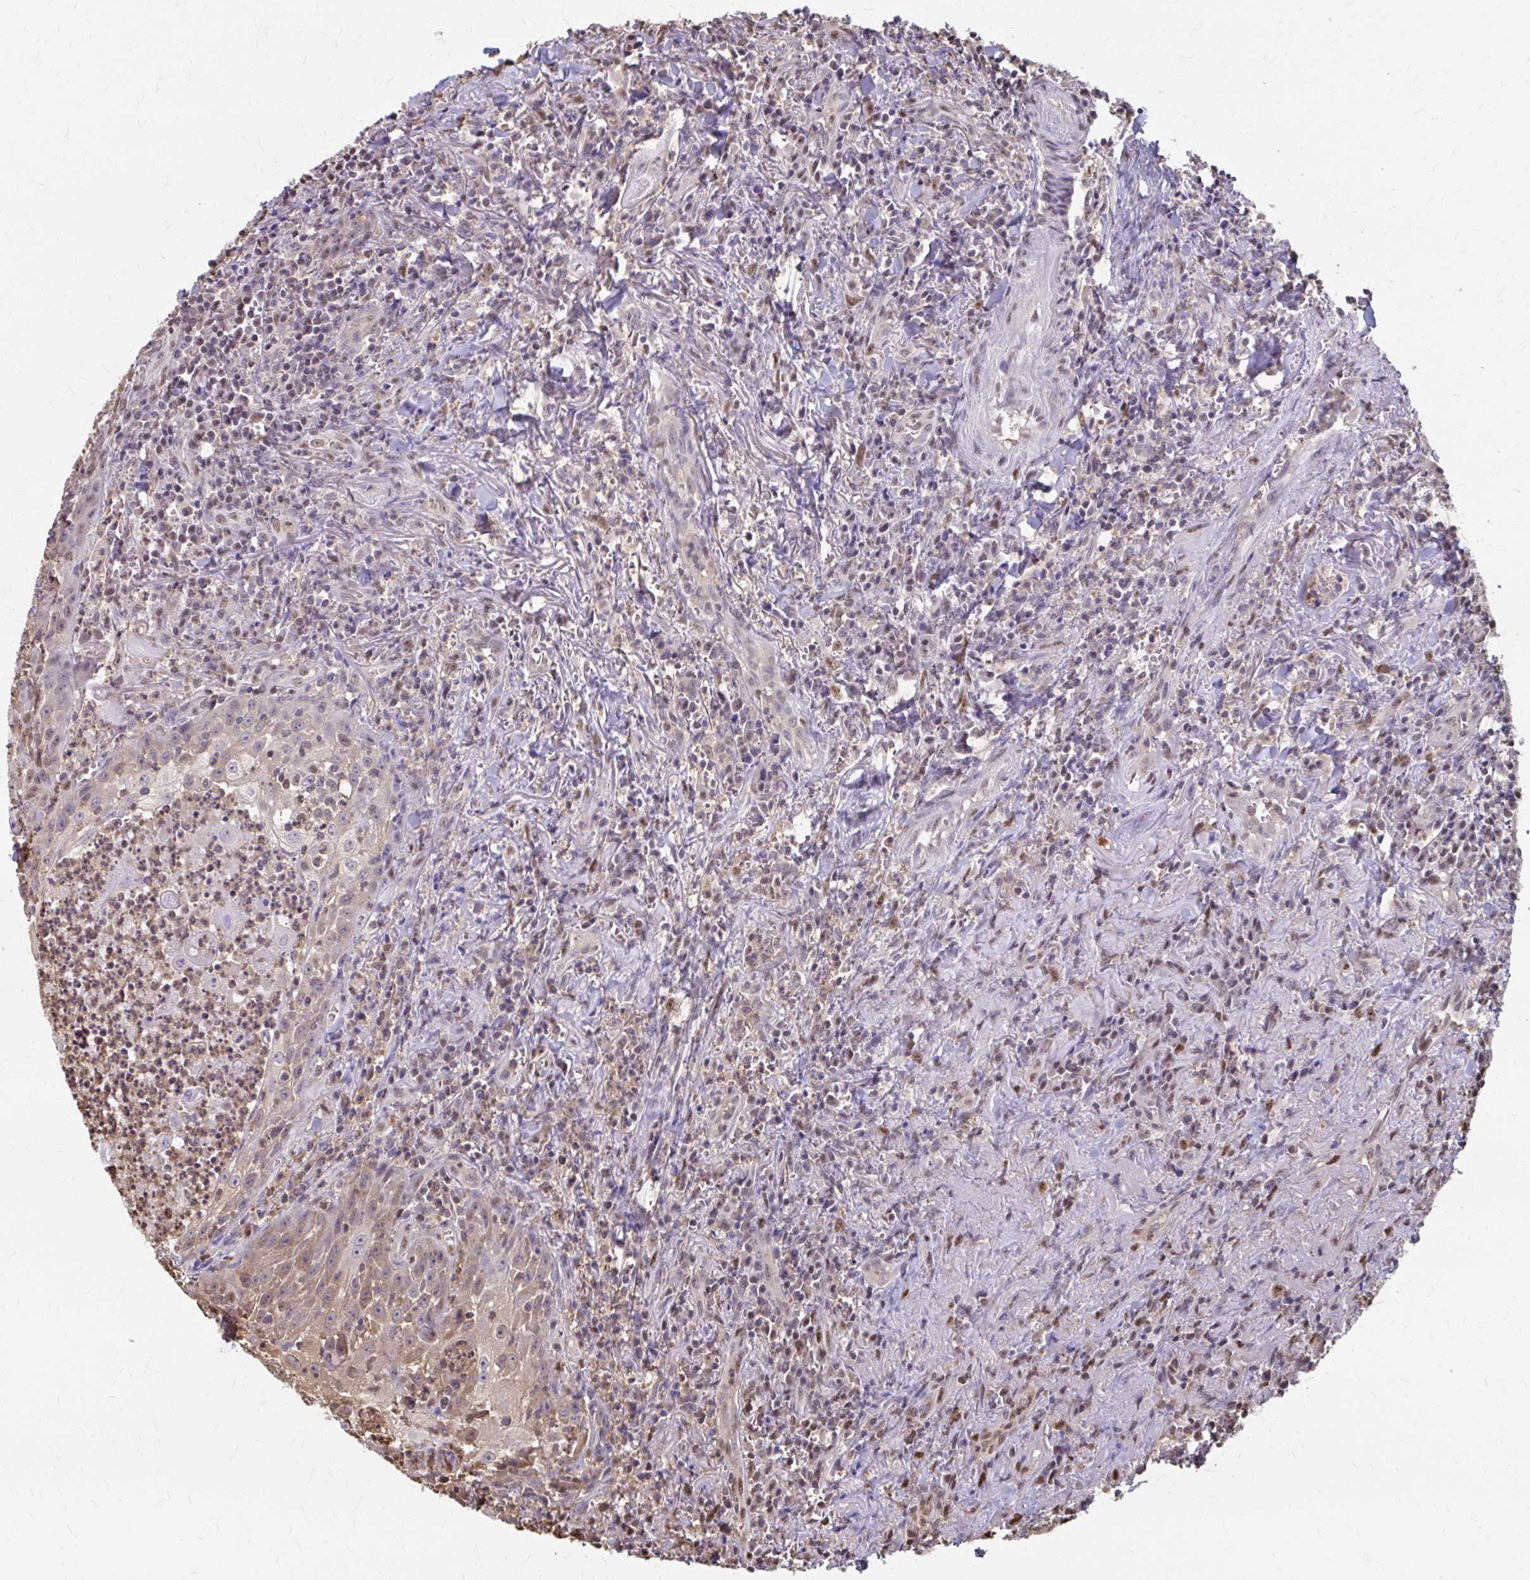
{"staining": {"intensity": "weak", "quantity": "25%-75%", "location": "cytoplasmic/membranous,nuclear"}, "tissue": "head and neck cancer", "cell_type": "Tumor cells", "image_type": "cancer", "snomed": [{"axis": "morphology", "description": "Normal tissue, NOS"}, {"axis": "morphology", "description": "Squamous cell carcinoma, NOS"}, {"axis": "topography", "description": "Oral tissue"}, {"axis": "topography", "description": "Head-Neck"}], "caption": "The histopathology image displays staining of head and neck squamous cell carcinoma, revealing weak cytoplasmic/membranous and nuclear protein positivity (brown color) within tumor cells.", "gene": "ING4", "patient": {"sex": "female", "age": 70}}